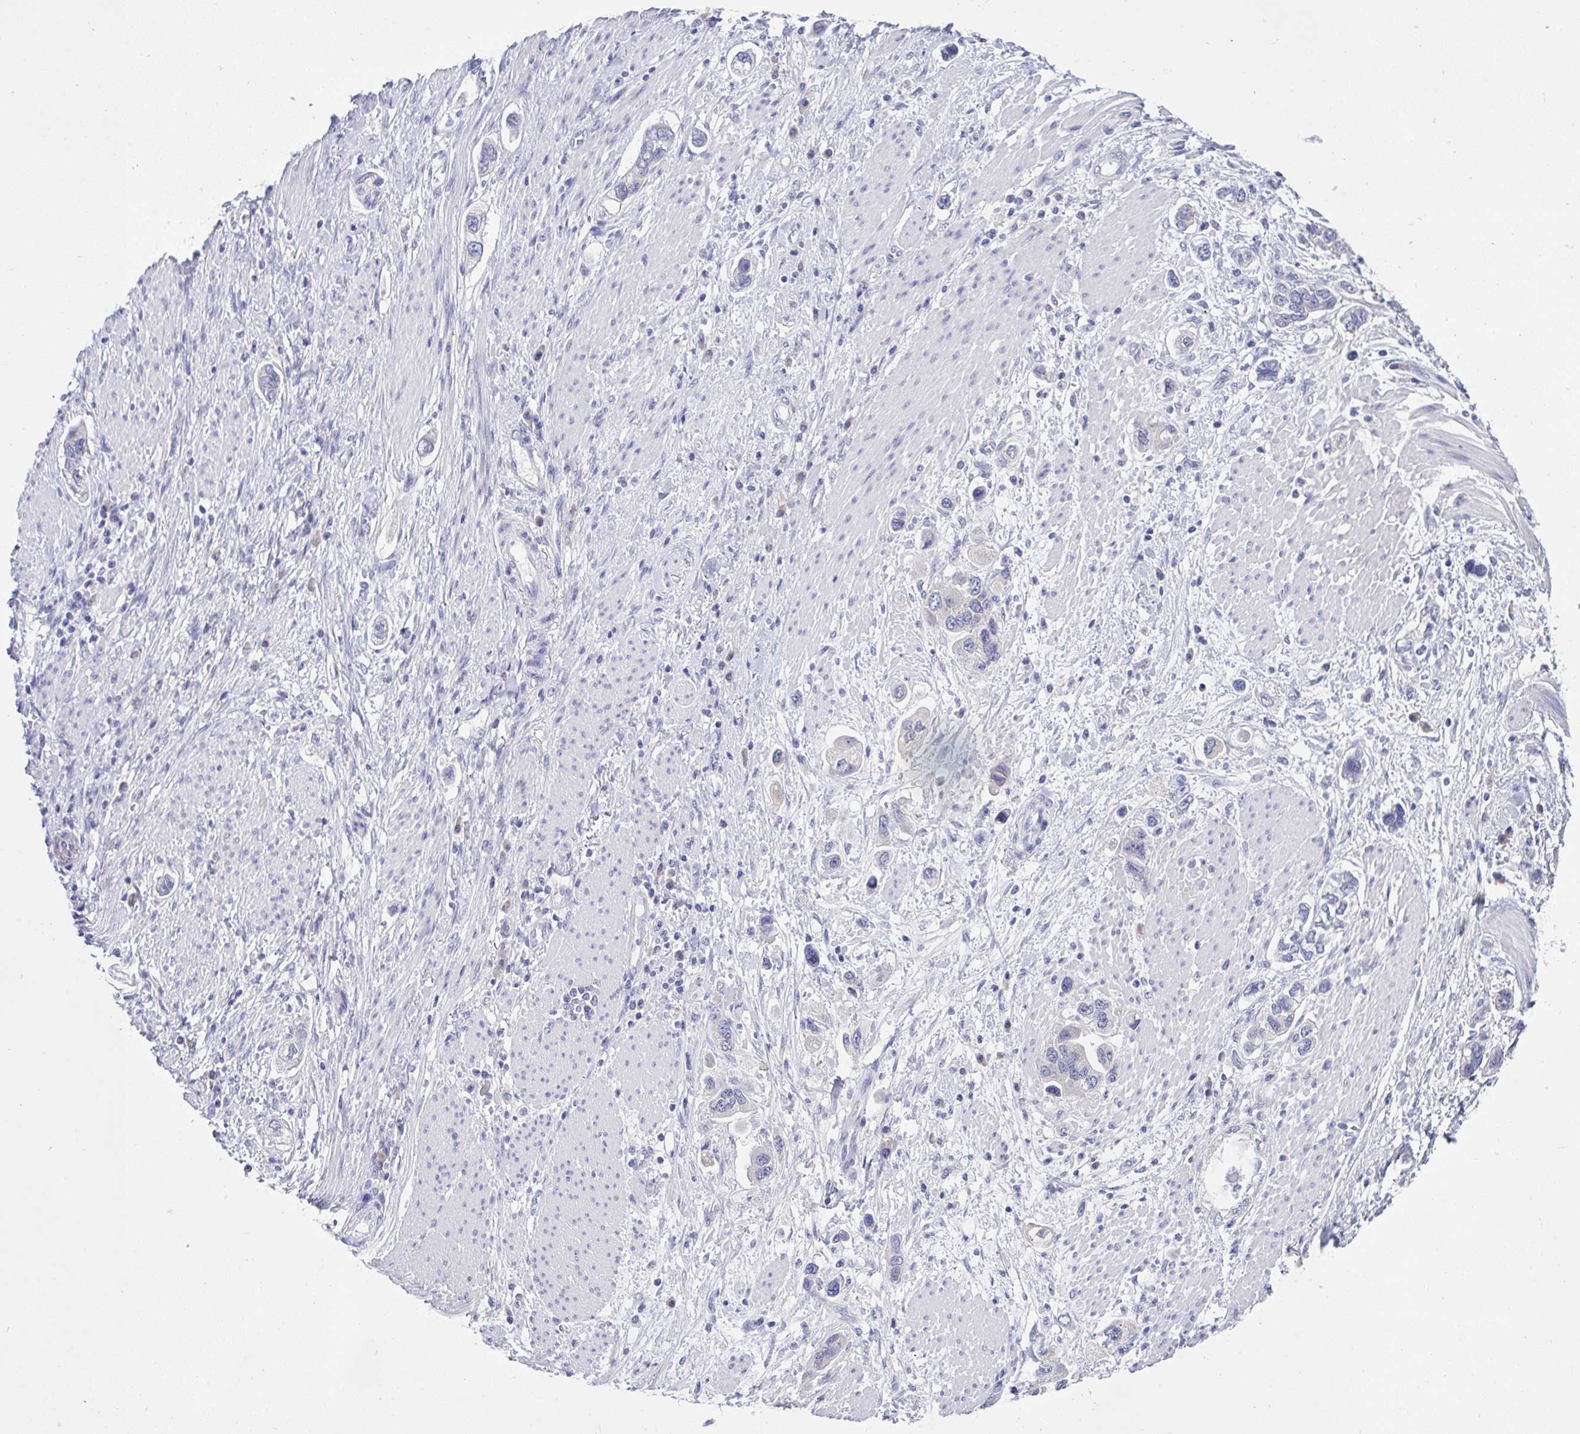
{"staining": {"intensity": "negative", "quantity": "none", "location": "none"}, "tissue": "stomach cancer", "cell_type": "Tumor cells", "image_type": "cancer", "snomed": [{"axis": "morphology", "description": "Adenocarcinoma, NOS"}, {"axis": "topography", "description": "Stomach, lower"}], "caption": "Immunohistochemistry histopathology image of neoplastic tissue: human stomach cancer (adenocarcinoma) stained with DAB (3,3'-diaminobenzidine) exhibits no significant protein staining in tumor cells.", "gene": "TMEM41A", "patient": {"sex": "female", "age": 93}}